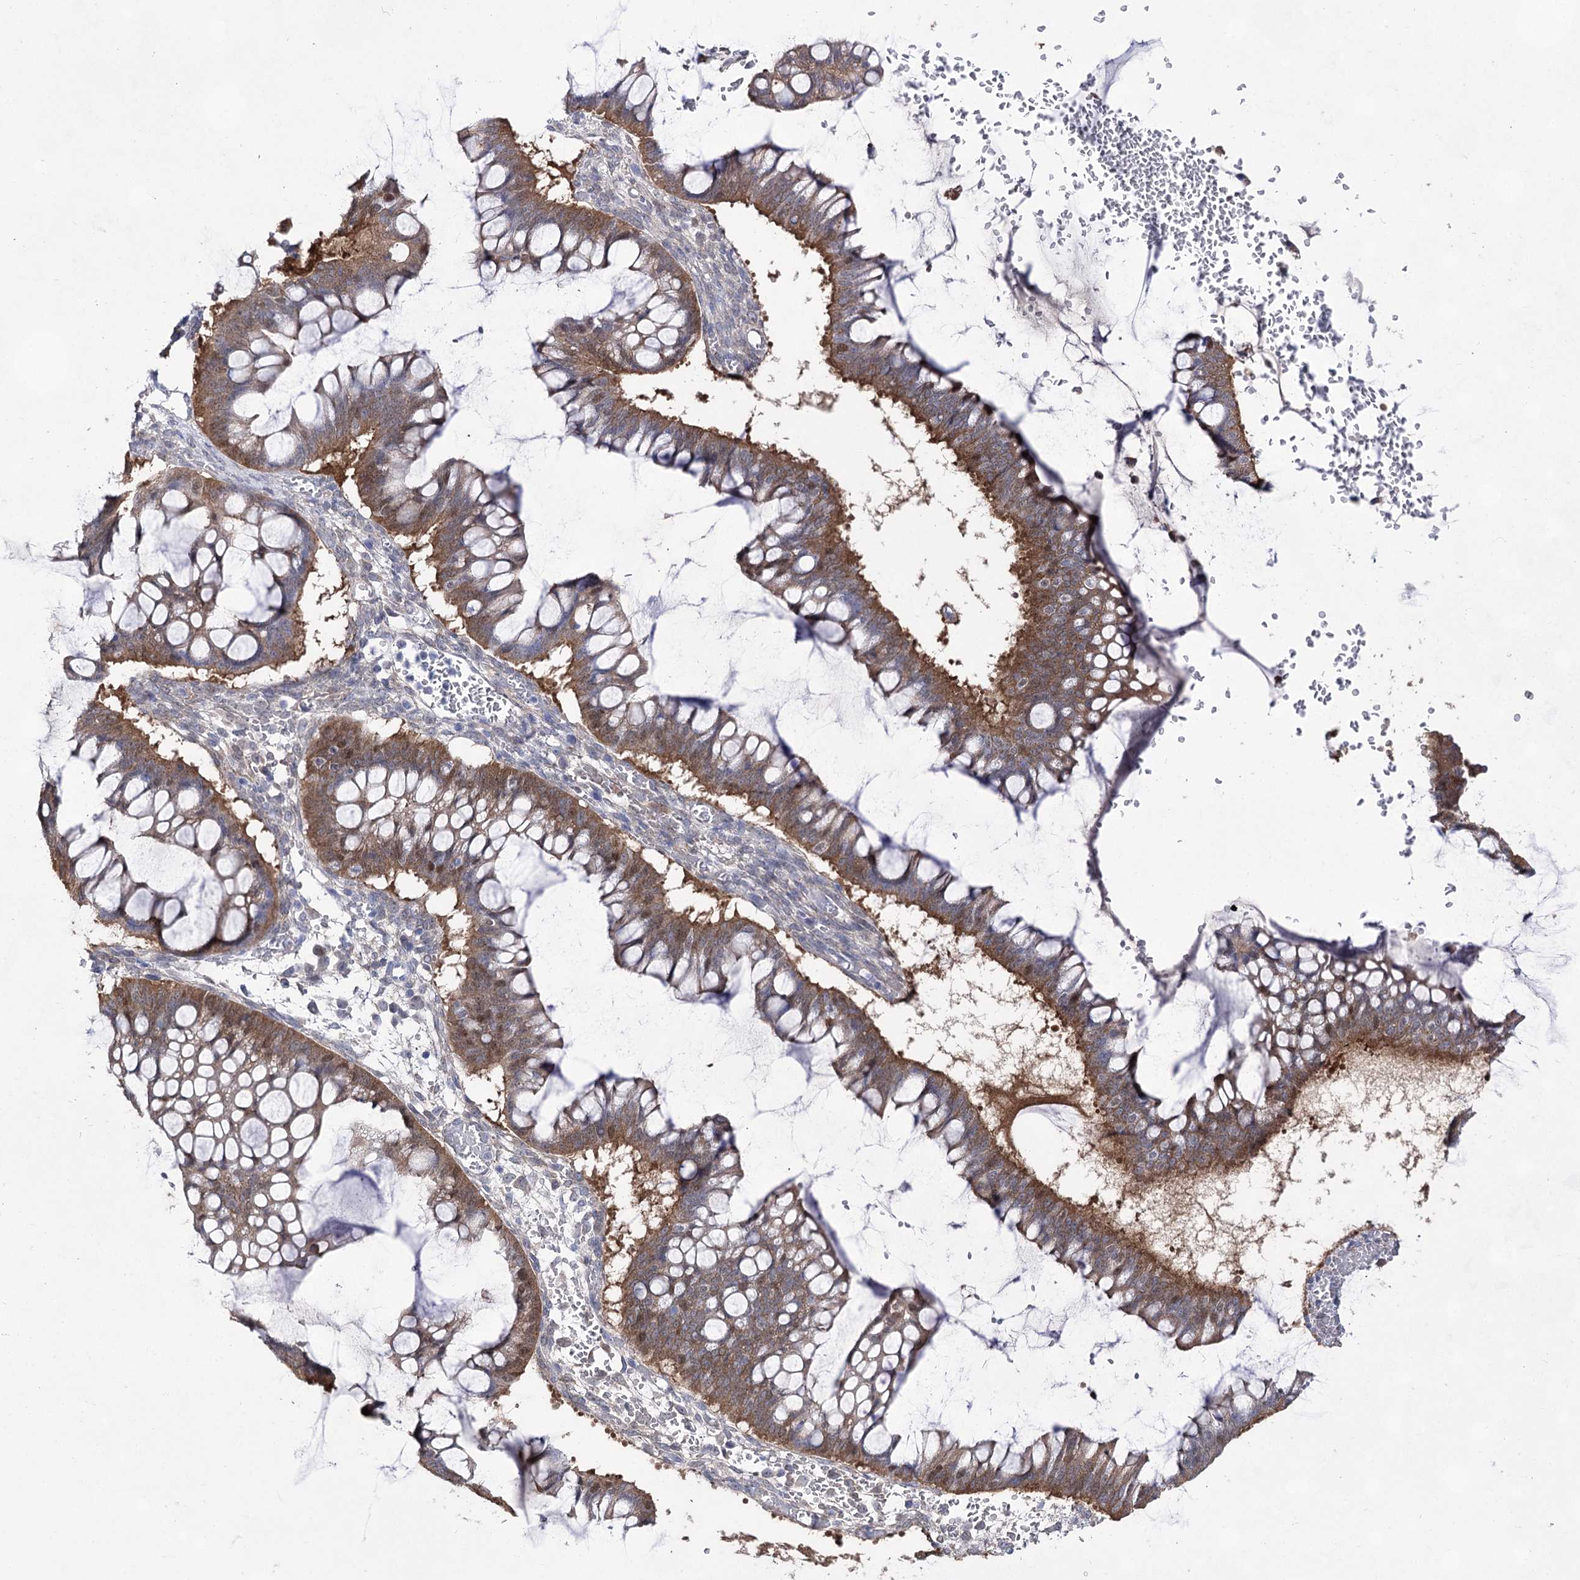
{"staining": {"intensity": "moderate", "quantity": ">75%", "location": "cytoplasmic/membranous"}, "tissue": "ovarian cancer", "cell_type": "Tumor cells", "image_type": "cancer", "snomed": [{"axis": "morphology", "description": "Cystadenocarcinoma, mucinous, NOS"}, {"axis": "topography", "description": "Ovary"}], "caption": "Immunohistochemical staining of human ovarian cancer (mucinous cystadenocarcinoma) reveals medium levels of moderate cytoplasmic/membranous protein expression in approximately >75% of tumor cells.", "gene": "UGDH", "patient": {"sex": "female", "age": 73}}